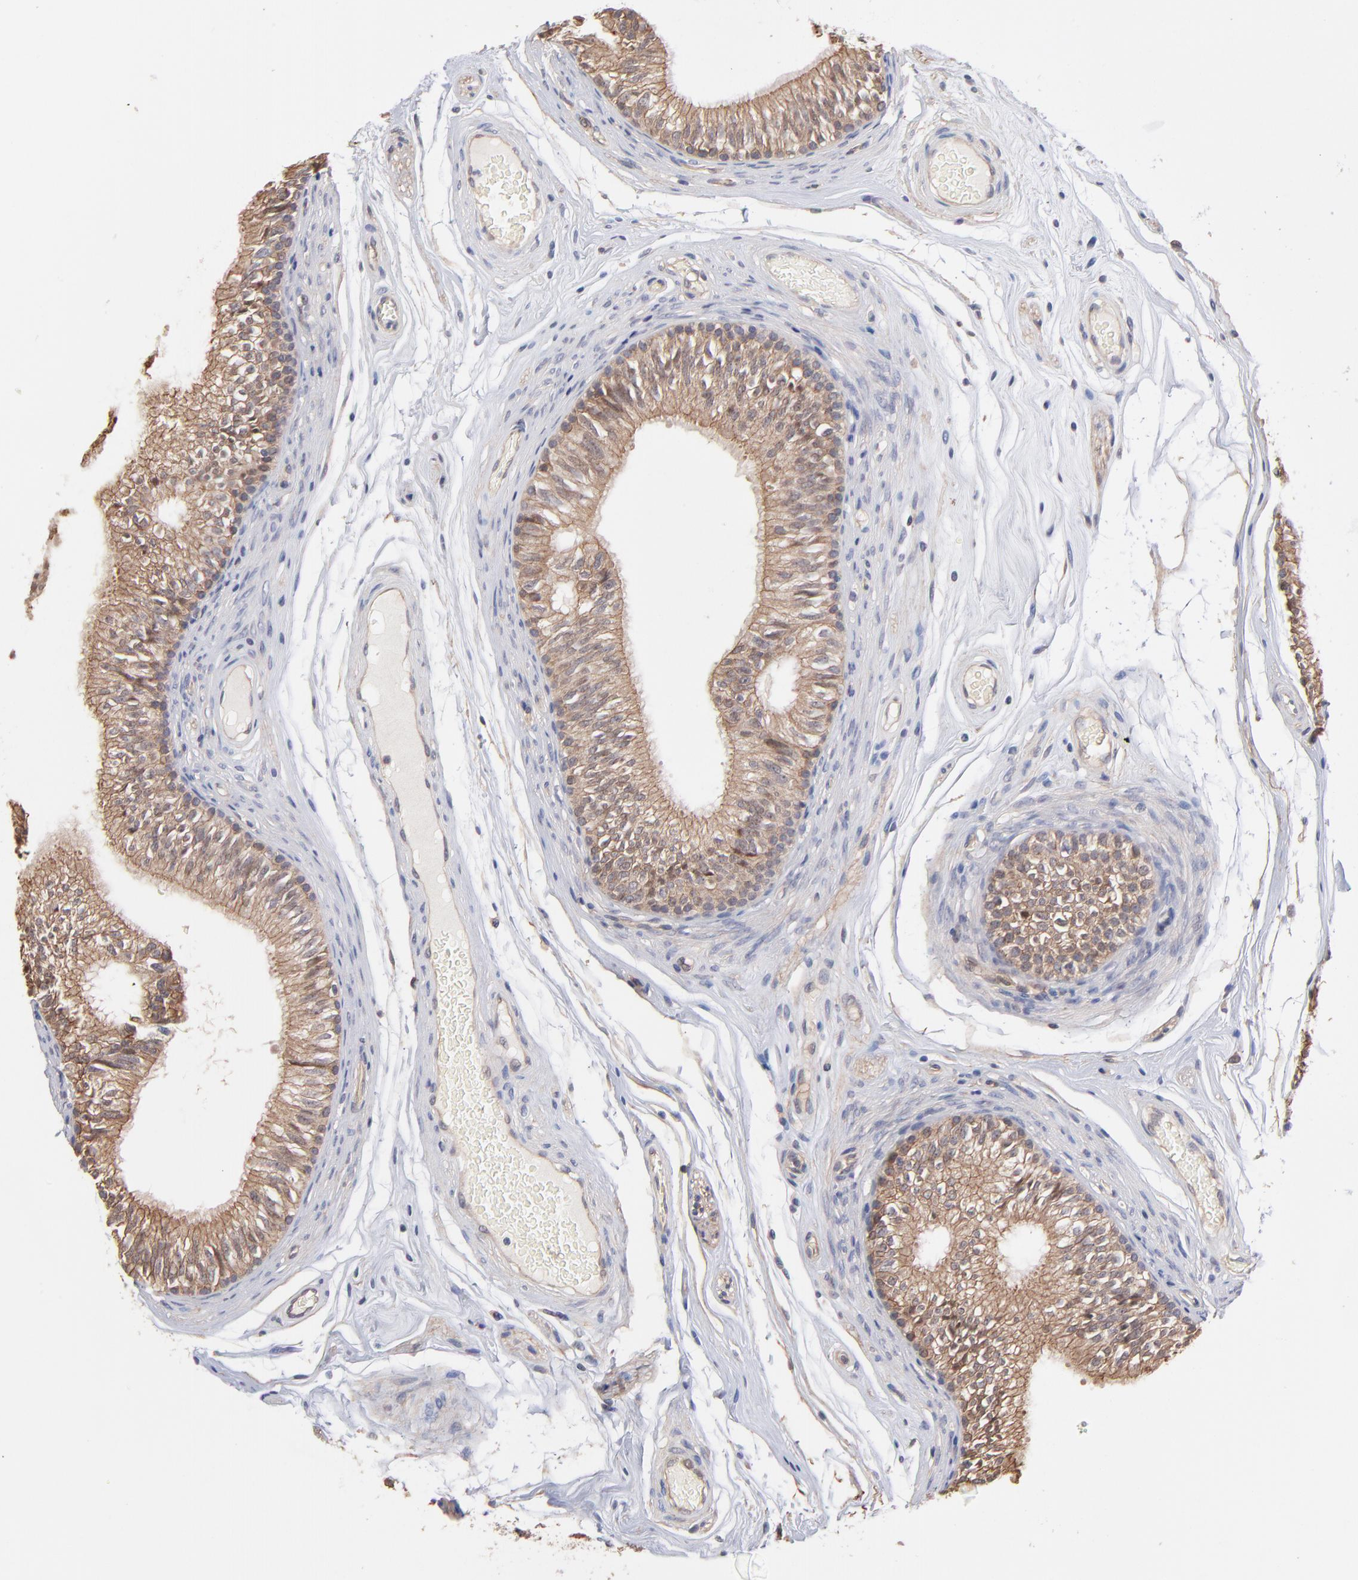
{"staining": {"intensity": "moderate", "quantity": ">75%", "location": "cytoplasmic/membranous"}, "tissue": "epididymis", "cell_type": "Glandular cells", "image_type": "normal", "snomed": [{"axis": "morphology", "description": "Normal tissue, NOS"}, {"axis": "topography", "description": "Testis"}, {"axis": "topography", "description": "Epididymis"}], "caption": "A medium amount of moderate cytoplasmic/membranous positivity is identified in approximately >75% of glandular cells in unremarkable epididymis.", "gene": "STAP2", "patient": {"sex": "male", "age": 36}}